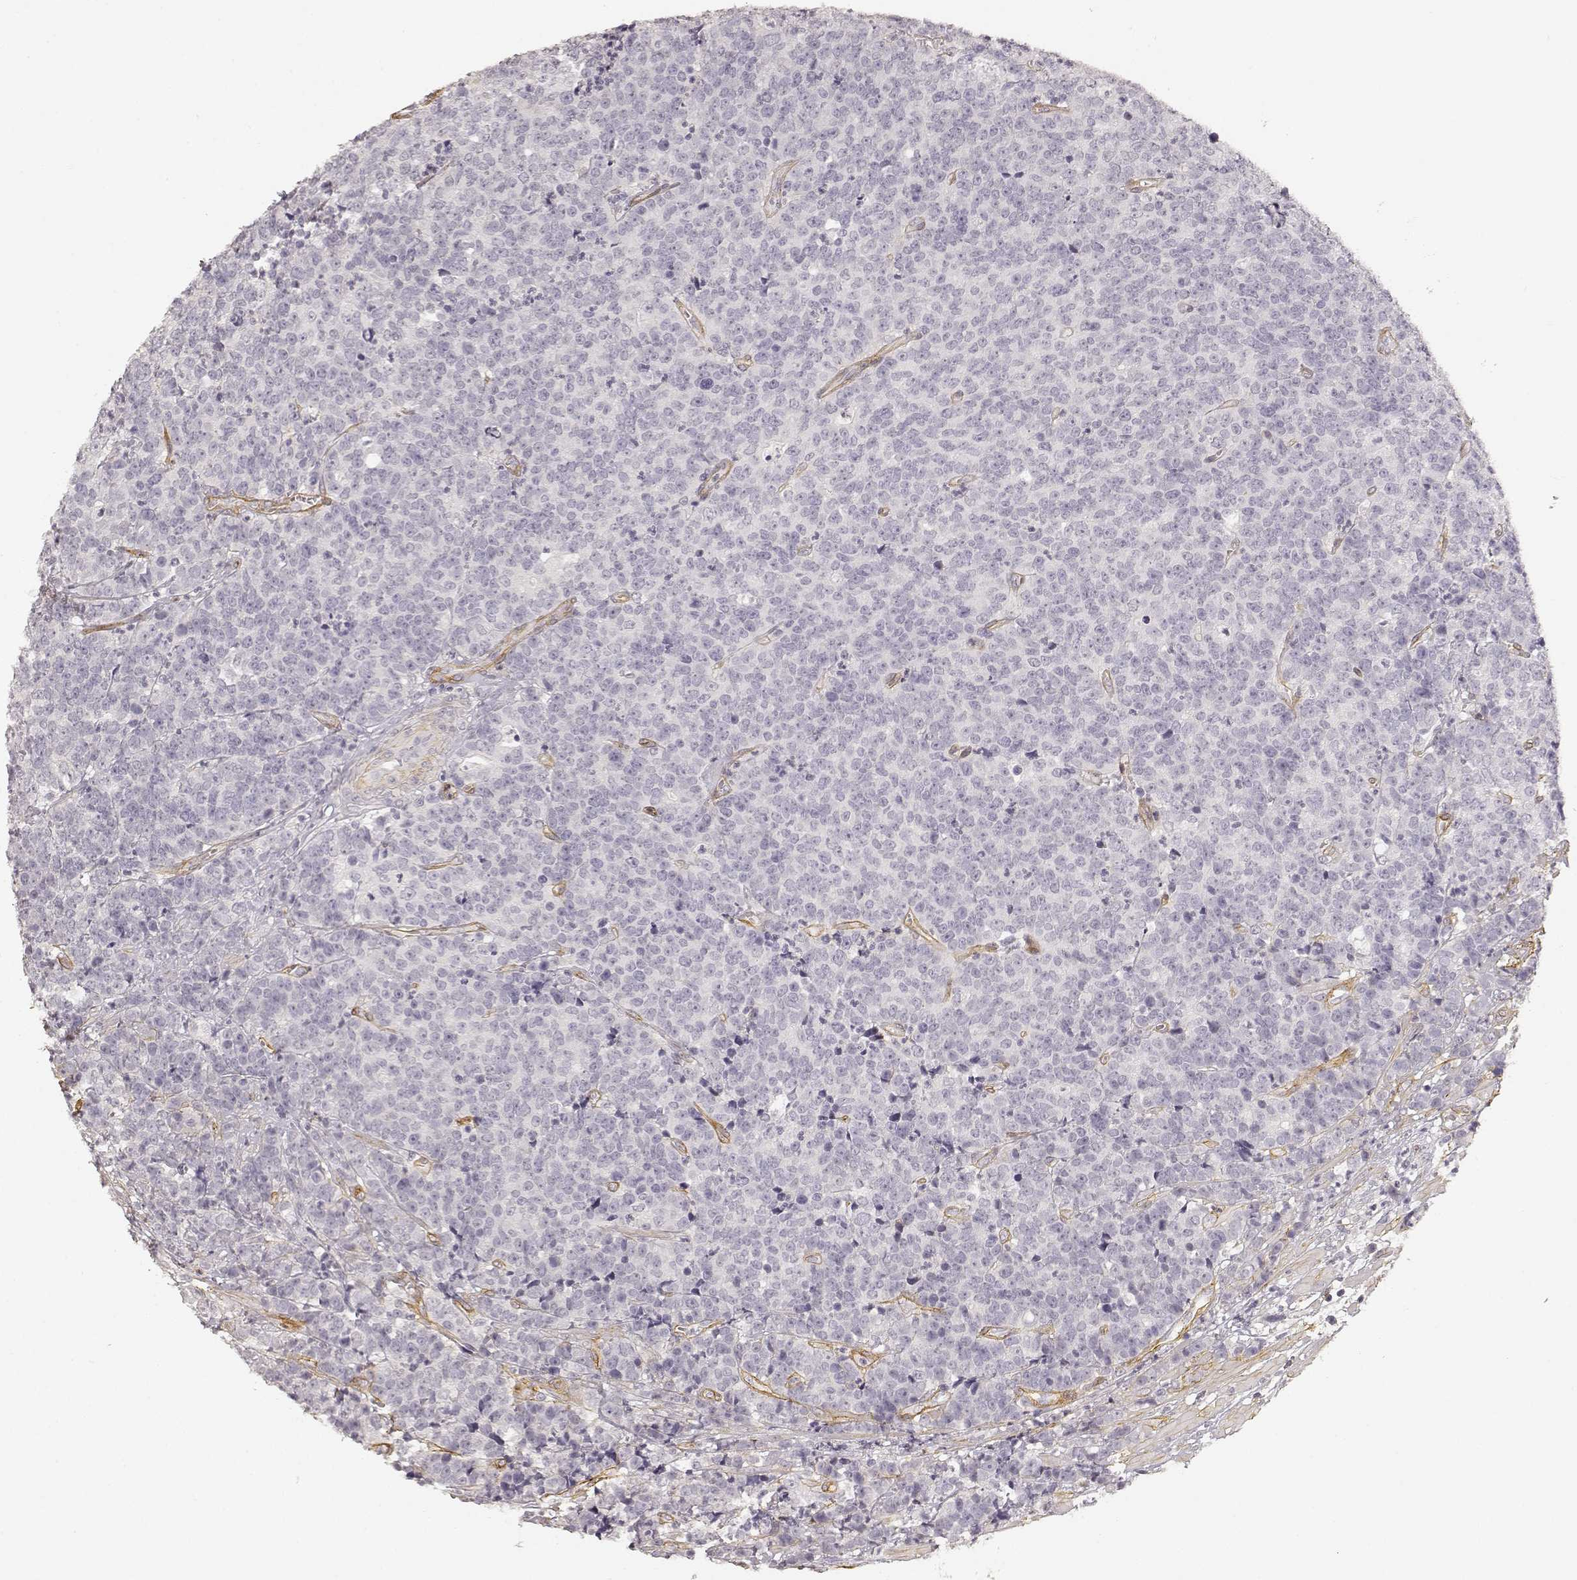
{"staining": {"intensity": "negative", "quantity": "none", "location": "none"}, "tissue": "prostate cancer", "cell_type": "Tumor cells", "image_type": "cancer", "snomed": [{"axis": "morphology", "description": "Adenocarcinoma, NOS"}, {"axis": "topography", "description": "Prostate"}], "caption": "Immunohistochemistry of prostate cancer (adenocarcinoma) shows no expression in tumor cells.", "gene": "LAMA4", "patient": {"sex": "male", "age": 67}}